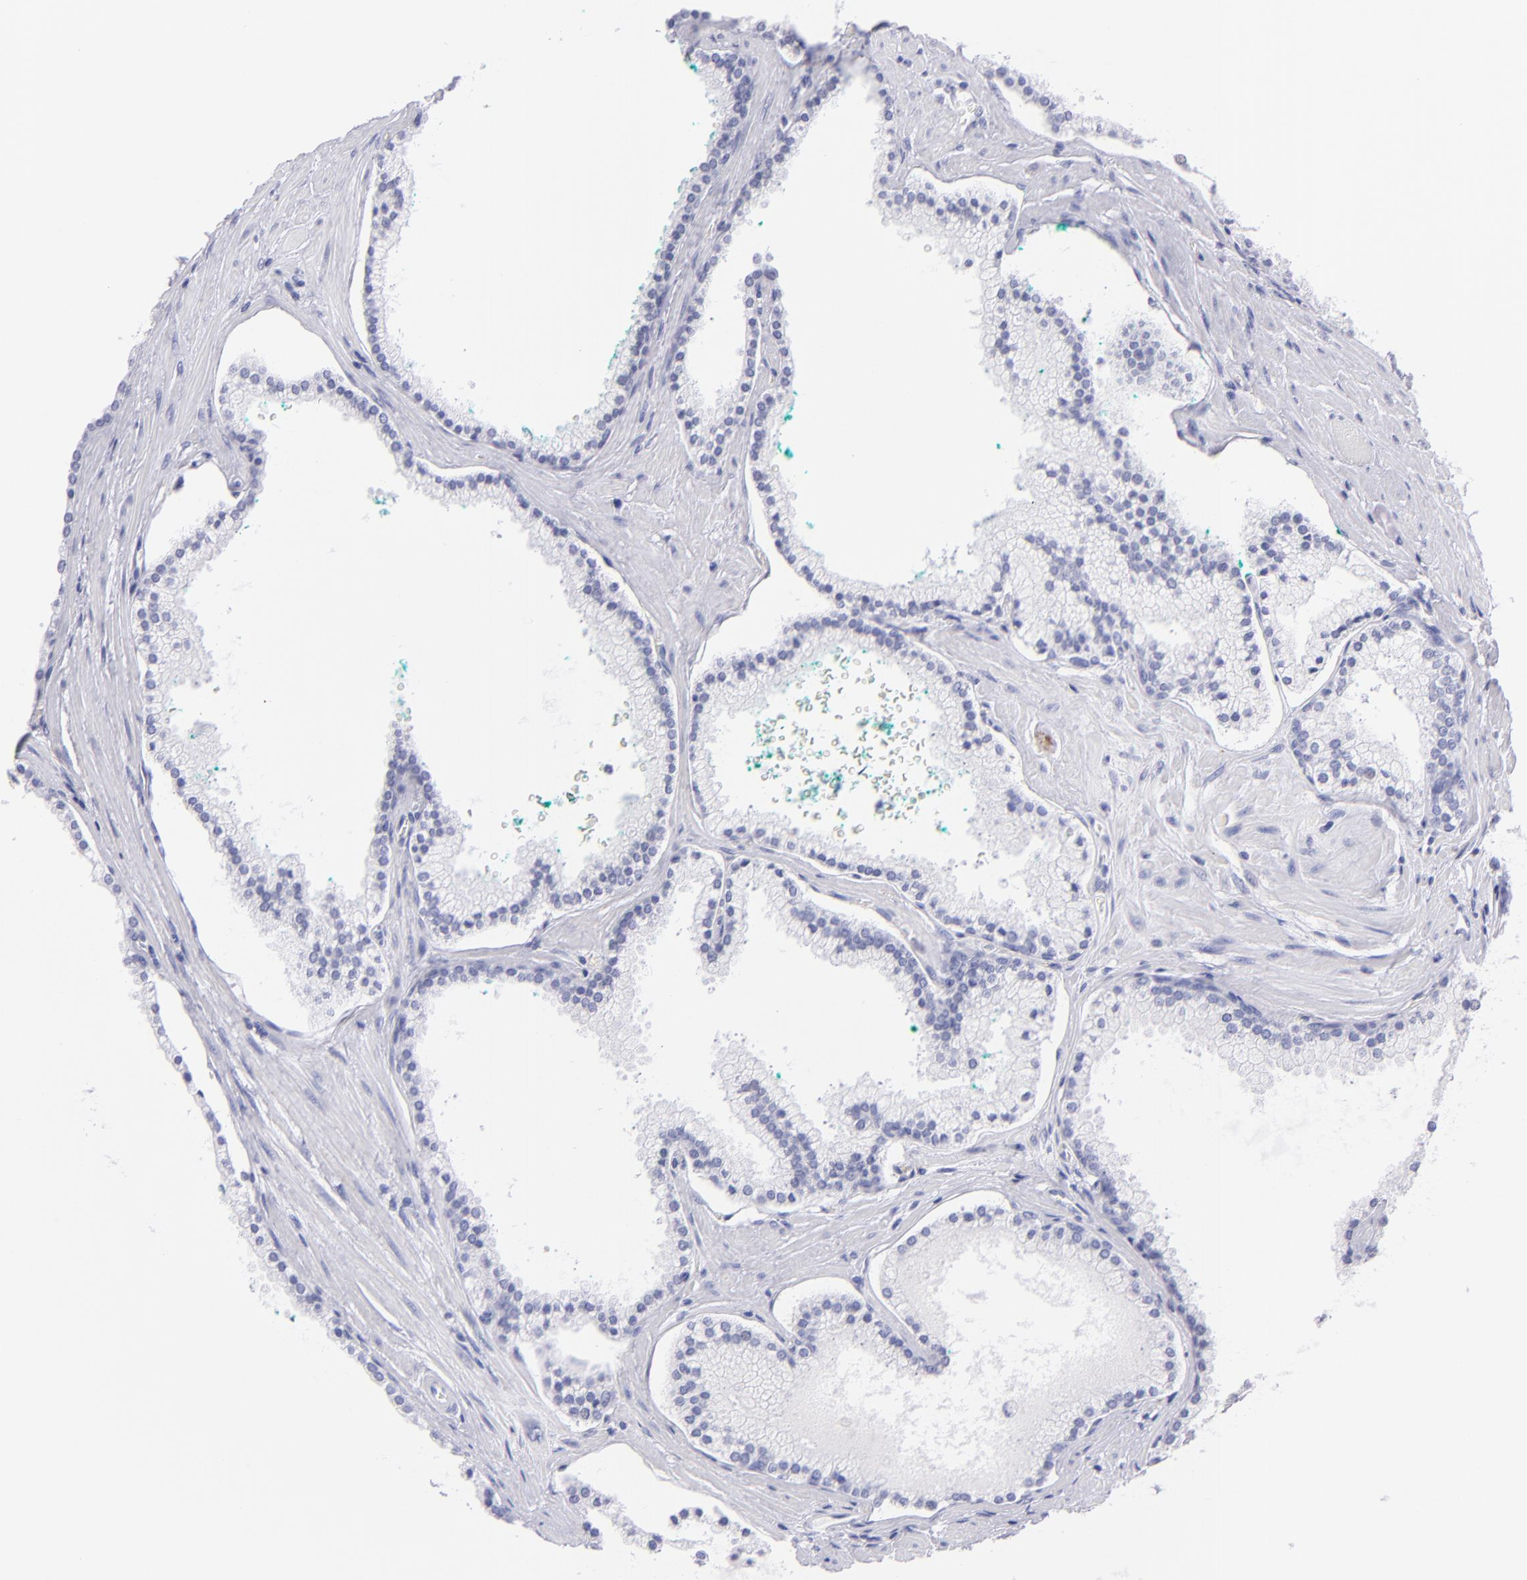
{"staining": {"intensity": "negative", "quantity": "none", "location": "none"}, "tissue": "prostate cancer", "cell_type": "Tumor cells", "image_type": "cancer", "snomed": [{"axis": "morphology", "description": "Adenocarcinoma, High grade"}, {"axis": "topography", "description": "Prostate"}], "caption": "Tumor cells show no significant protein staining in prostate cancer (adenocarcinoma (high-grade)).", "gene": "PRPH", "patient": {"sex": "male", "age": 71}}